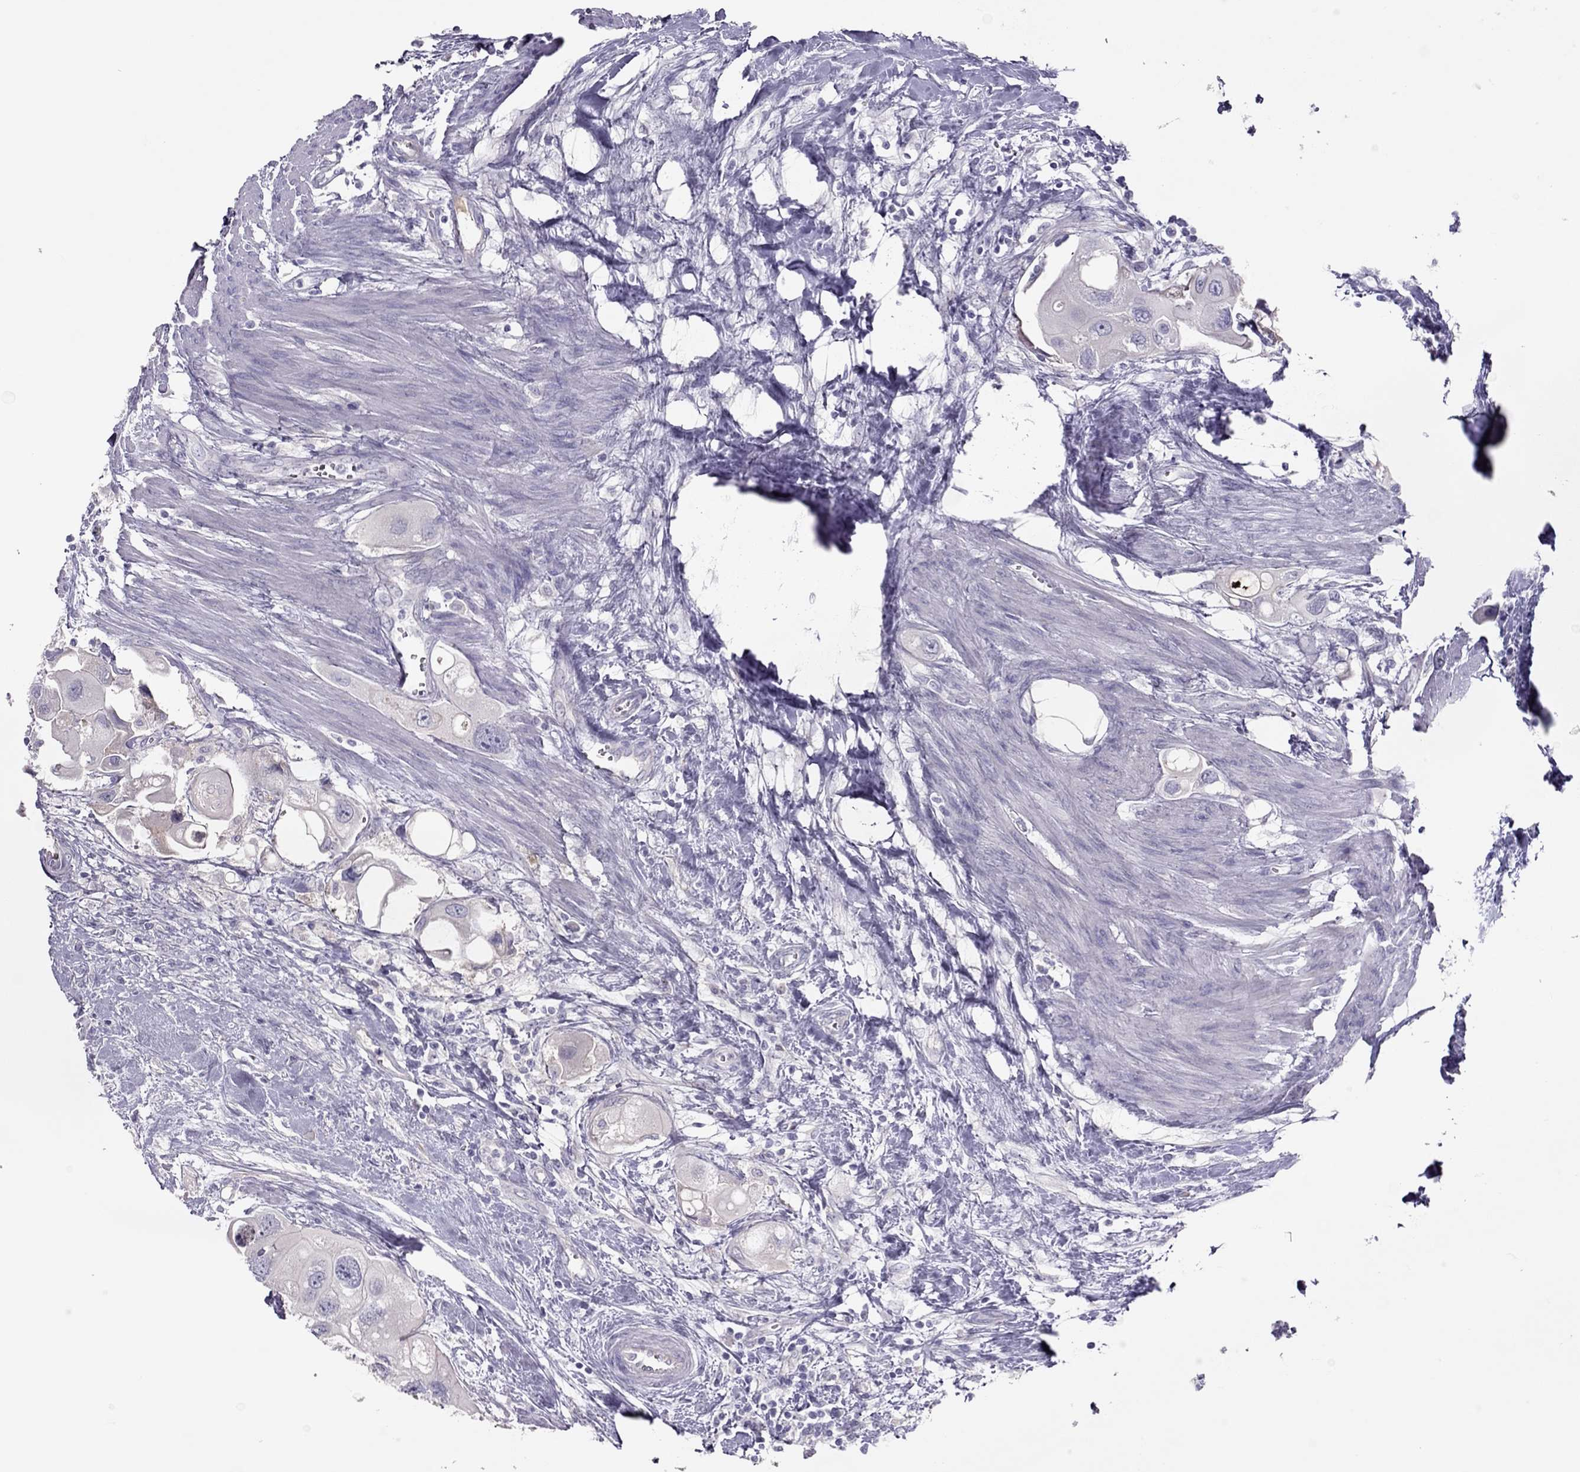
{"staining": {"intensity": "negative", "quantity": "none", "location": "none"}, "tissue": "urothelial cancer", "cell_type": "Tumor cells", "image_type": "cancer", "snomed": [{"axis": "morphology", "description": "Urothelial carcinoma, High grade"}, {"axis": "topography", "description": "Urinary bladder"}], "caption": "Urothelial cancer was stained to show a protein in brown. There is no significant positivity in tumor cells.", "gene": "RHD", "patient": {"sex": "male", "age": 59}}